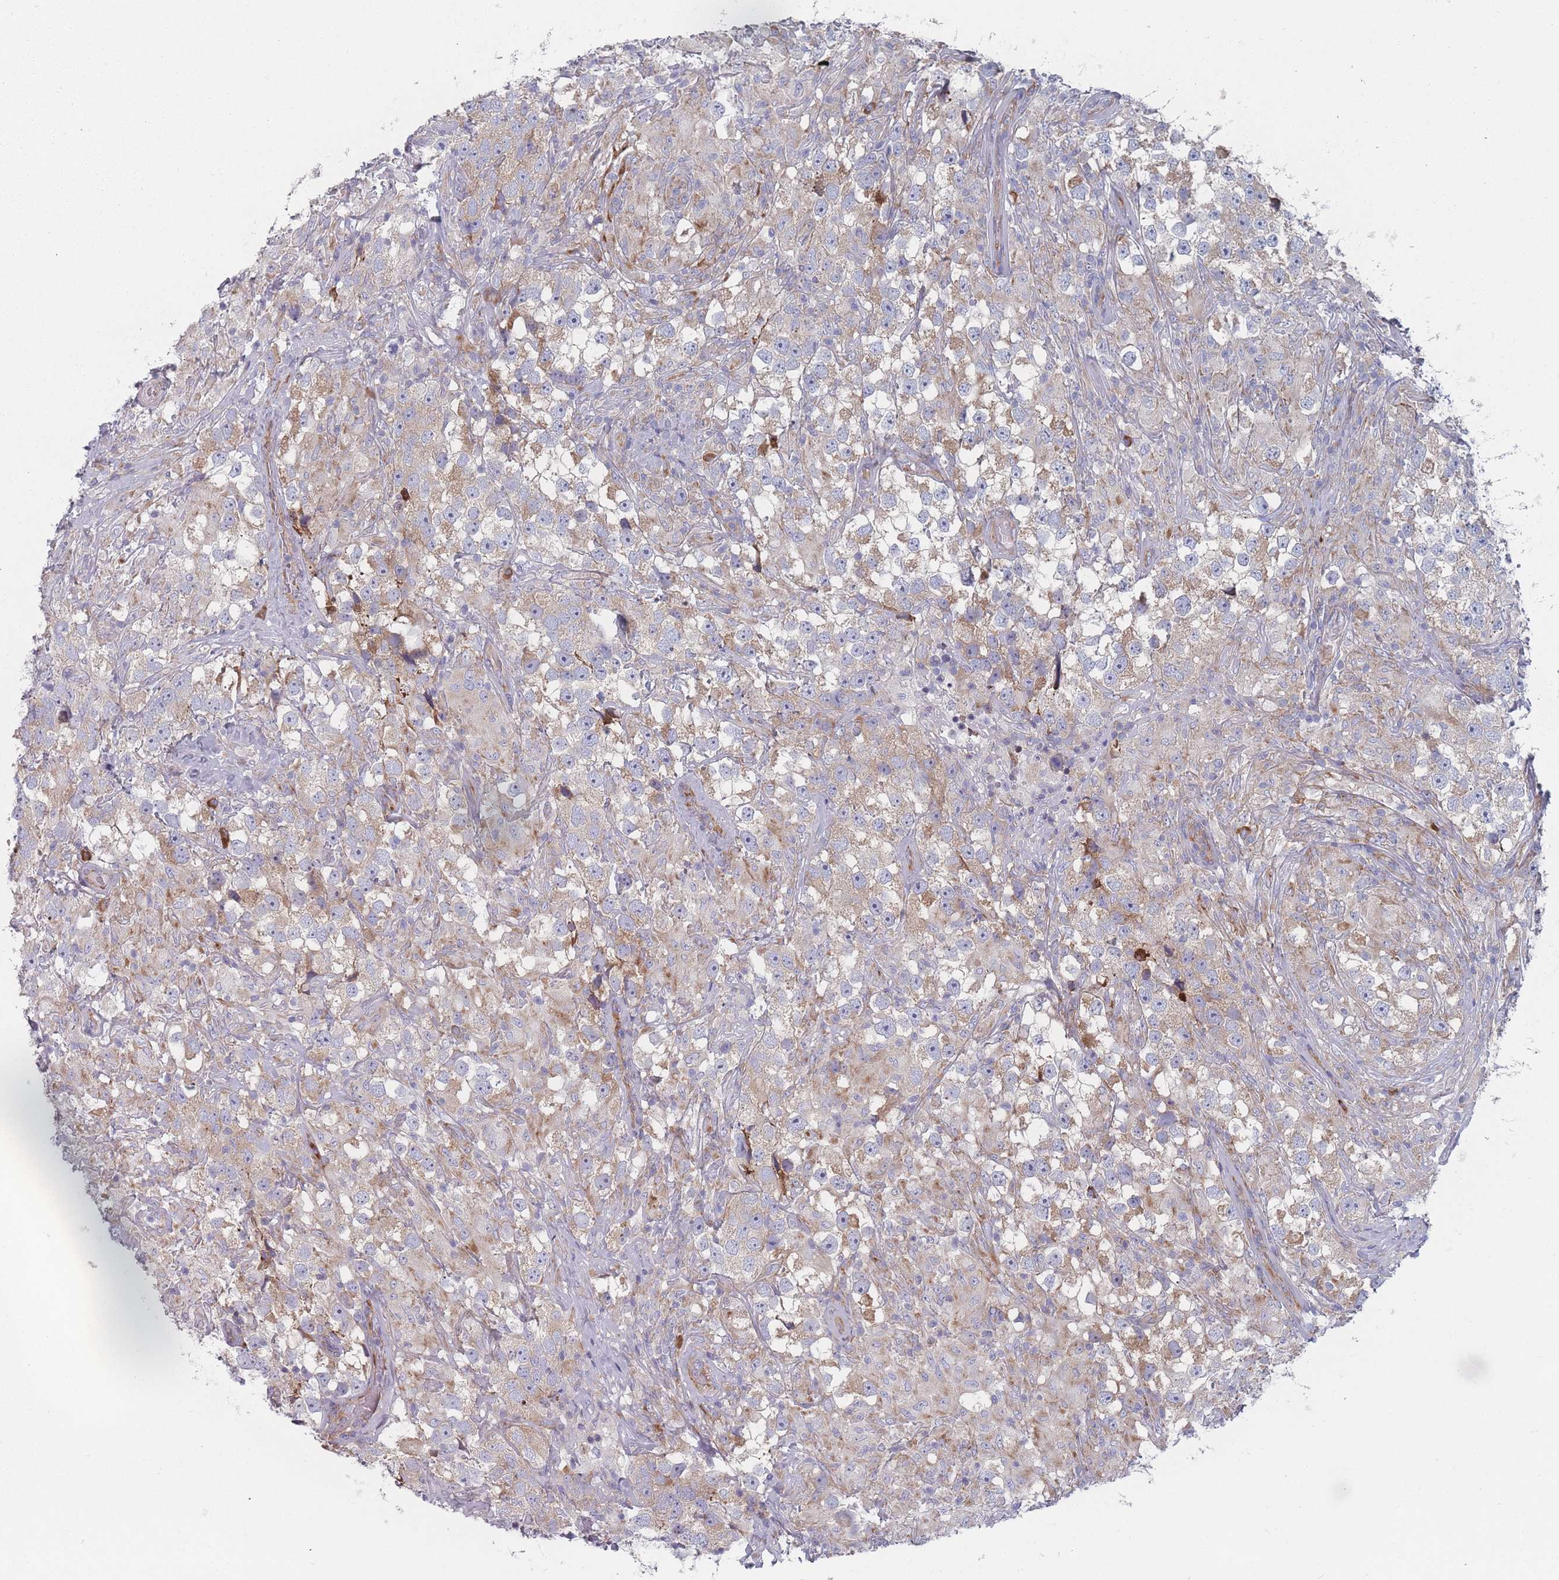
{"staining": {"intensity": "weak", "quantity": "25%-75%", "location": "cytoplasmic/membranous"}, "tissue": "testis cancer", "cell_type": "Tumor cells", "image_type": "cancer", "snomed": [{"axis": "morphology", "description": "Seminoma, NOS"}, {"axis": "topography", "description": "Testis"}], "caption": "Immunohistochemical staining of testis seminoma shows low levels of weak cytoplasmic/membranous expression in about 25%-75% of tumor cells.", "gene": "CACNG5", "patient": {"sex": "male", "age": 46}}